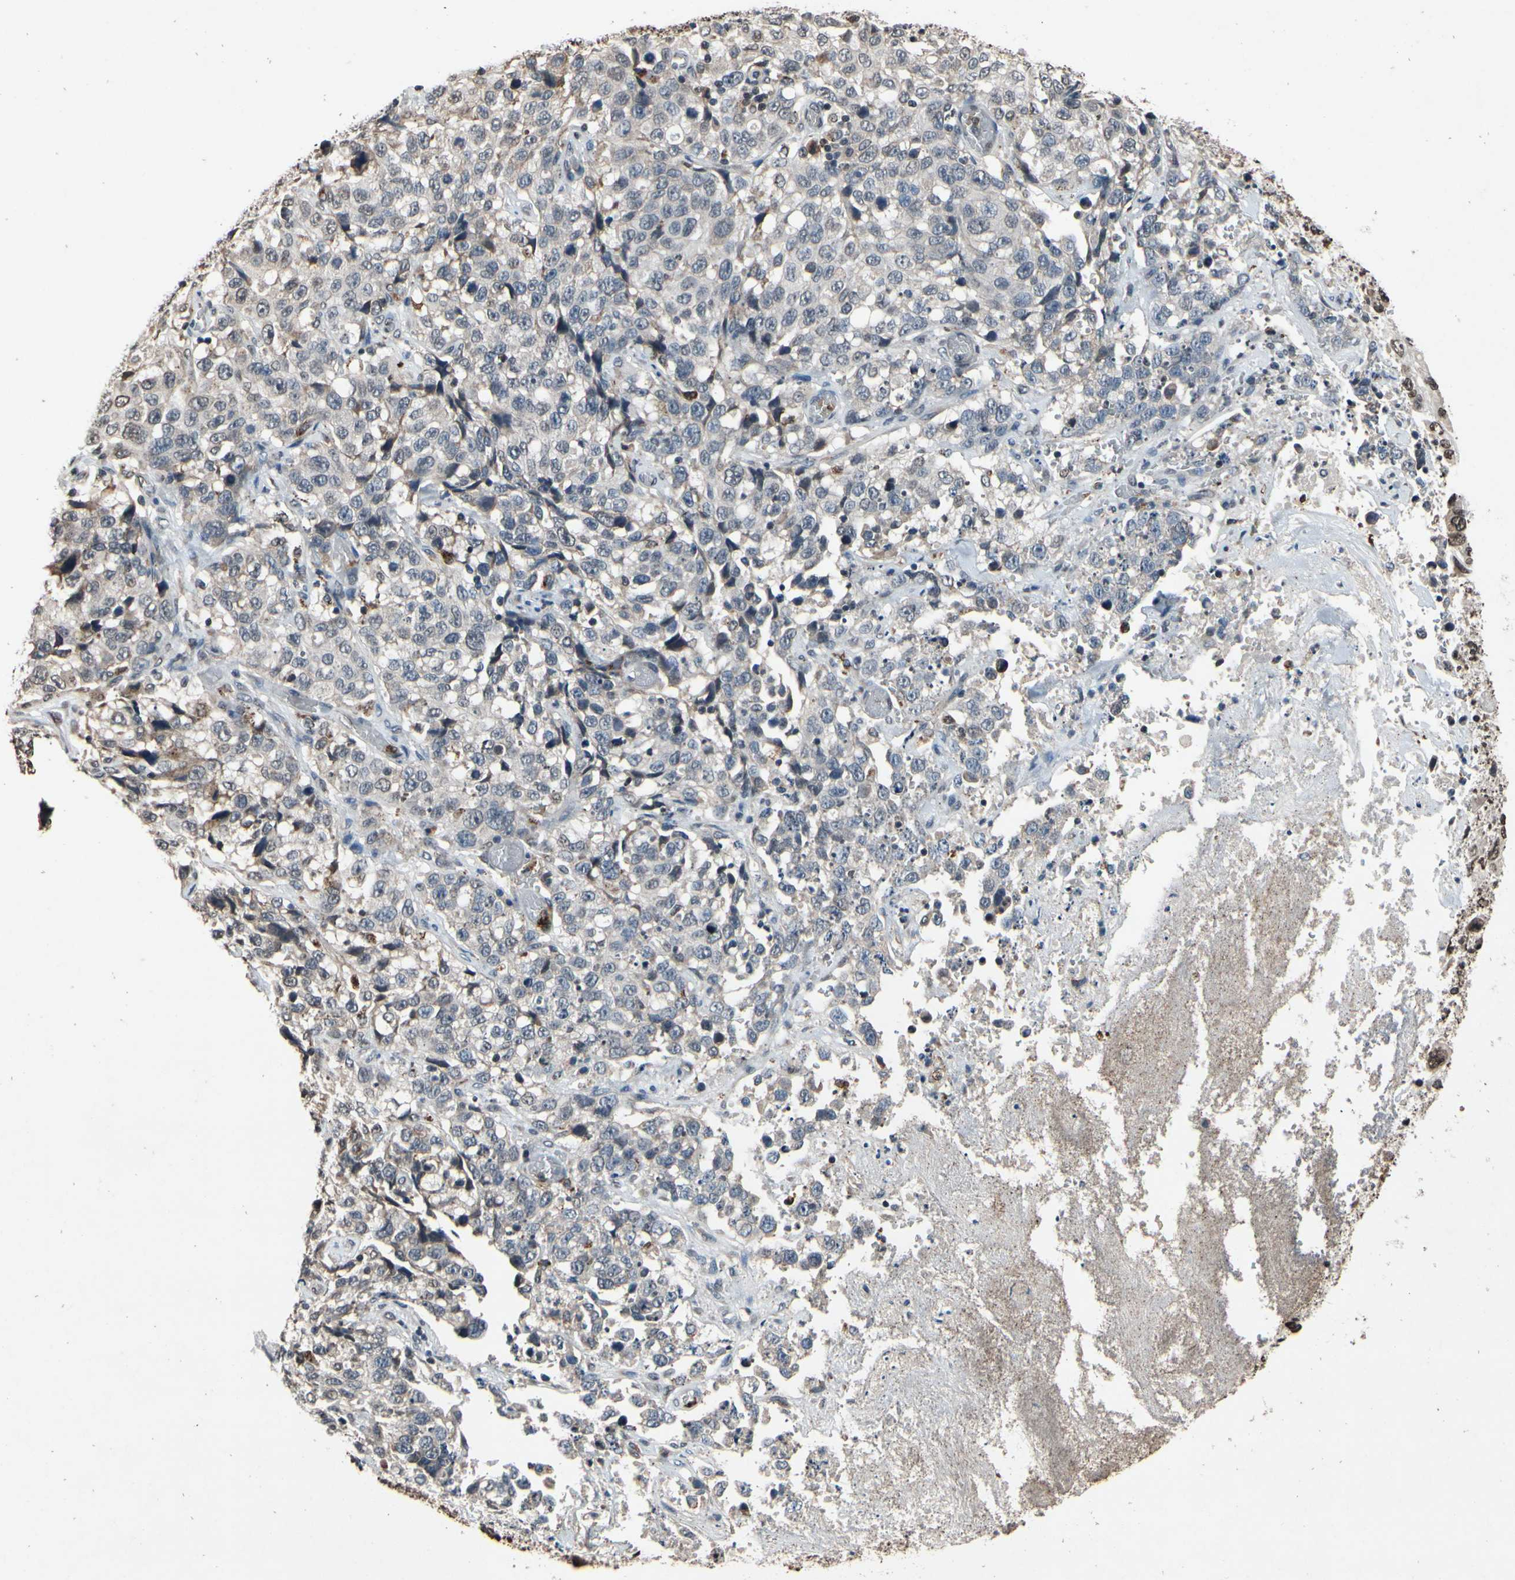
{"staining": {"intensity": "negative", "quantity": "none", "location": "none"}, "tissue": "stomach cancer", "cell_type": "Tumor cells", "image_type": "cancer", "snomed": [{"axis": "morphology", "description": "Normal tissue, NOS"}, {"axis": "morphology", "description": "Adenocarcinoma, NOS"}, {"axis": "topography", "description": "Stomach"}], "caption": "An IHC photomicrograph of stomach cancer (adenocarcinoma) is shown. There is no staining in tumor cells of stomach cancer (adenocarcinoma). (DAB (3,3'-diaminobenzidine) IHC, high magnification).", "gene": "HIPK2", "patient": {"sex": "male", "age": 48}}